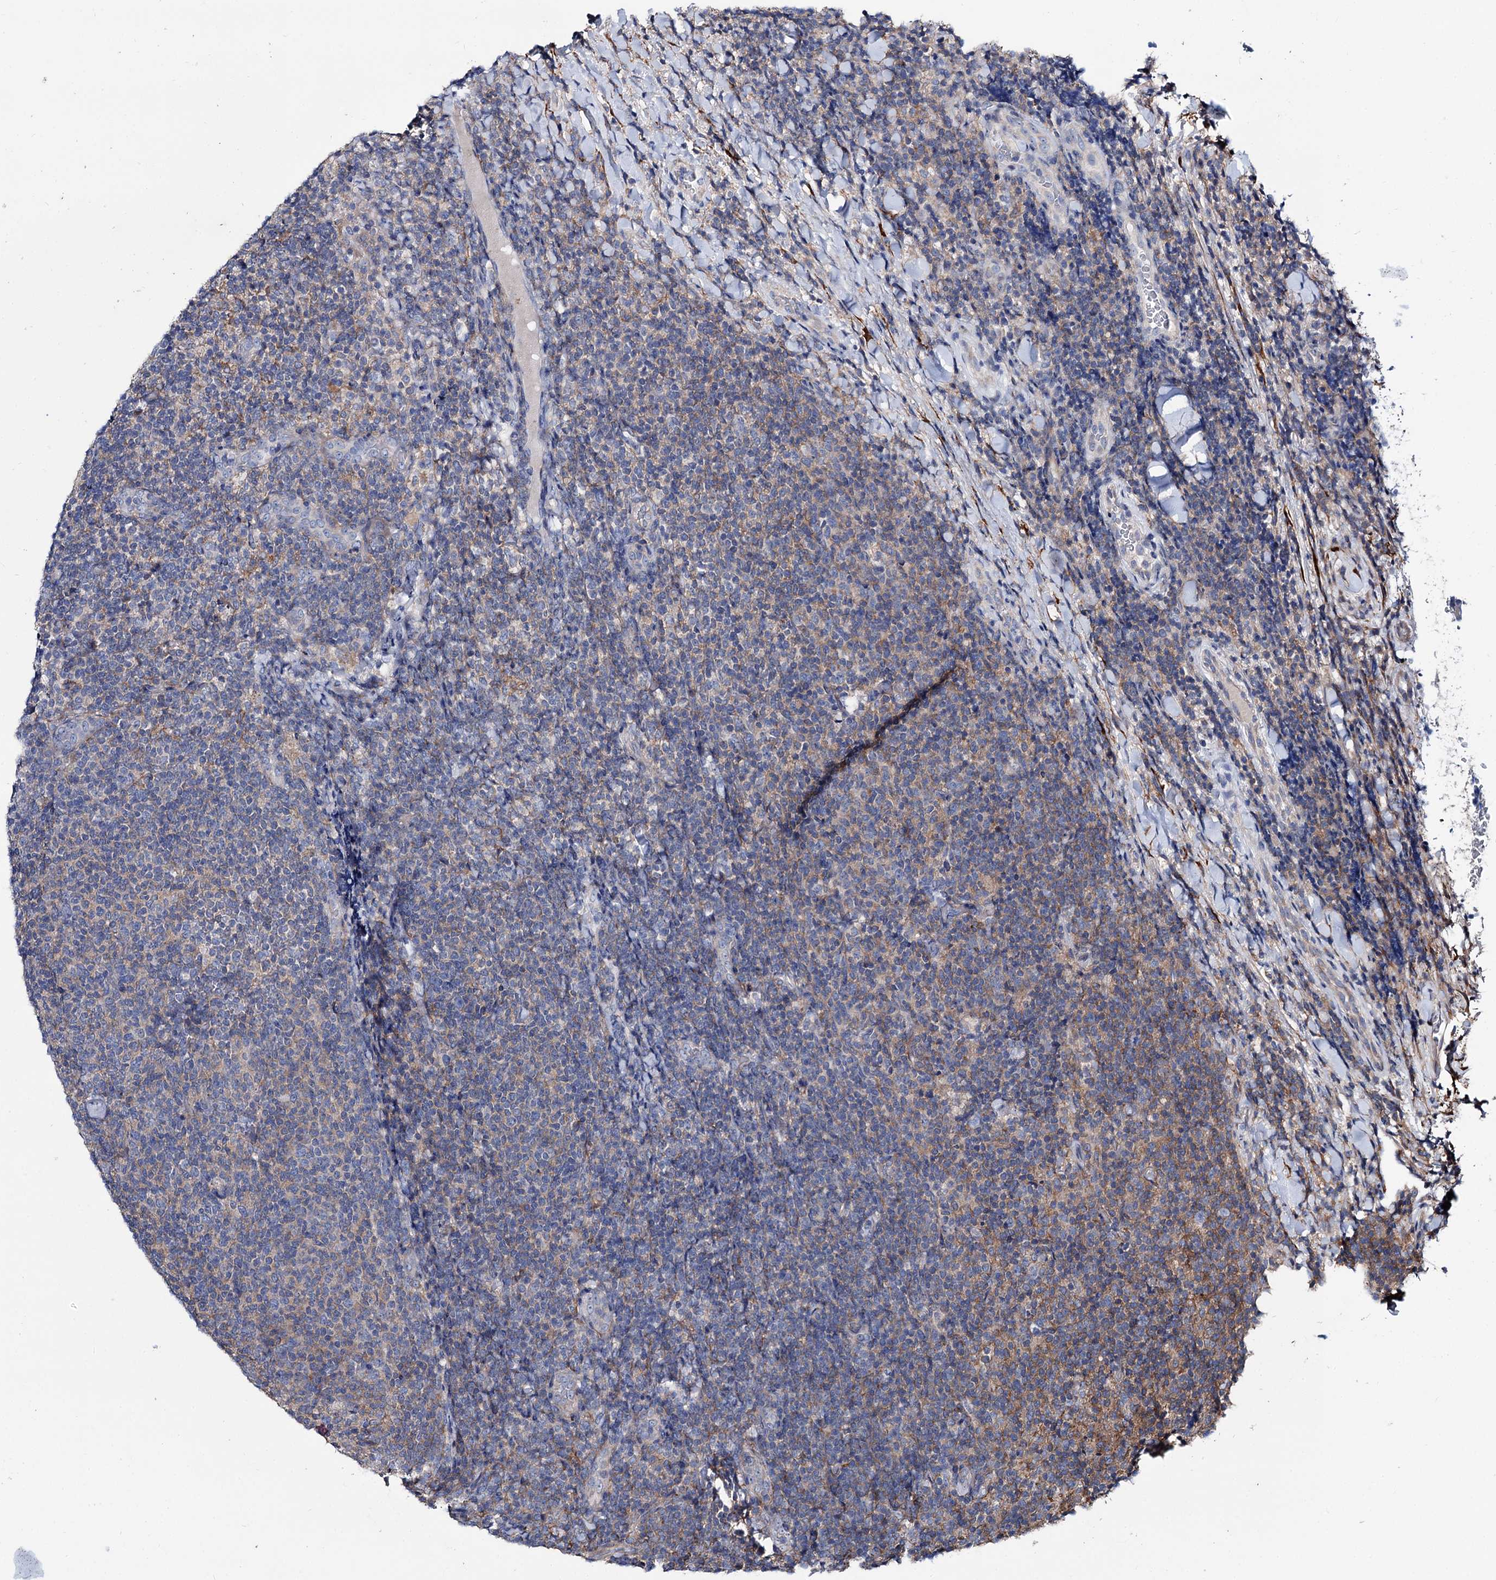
{"staining": {"intensity": "weak", "quantity": "<25%", "location": "cytoplasmic/membranous"}, "tissue": "lymphoma", "cell_type": "Tumor cells", "image_type": "cancer", "snomed": [{"axis": "morphology", "description": "Malignant lymphoma, non-Hodgkin's type, Low grade"}, {"axis": "topography", "description": "Lymph node"}], "caption": "Lymphoma was stained to show a protein in brown. There is no significant positivity in tumor cells.", "gene": "RNF111", "patient": {"sex": "male", "age": 66}}